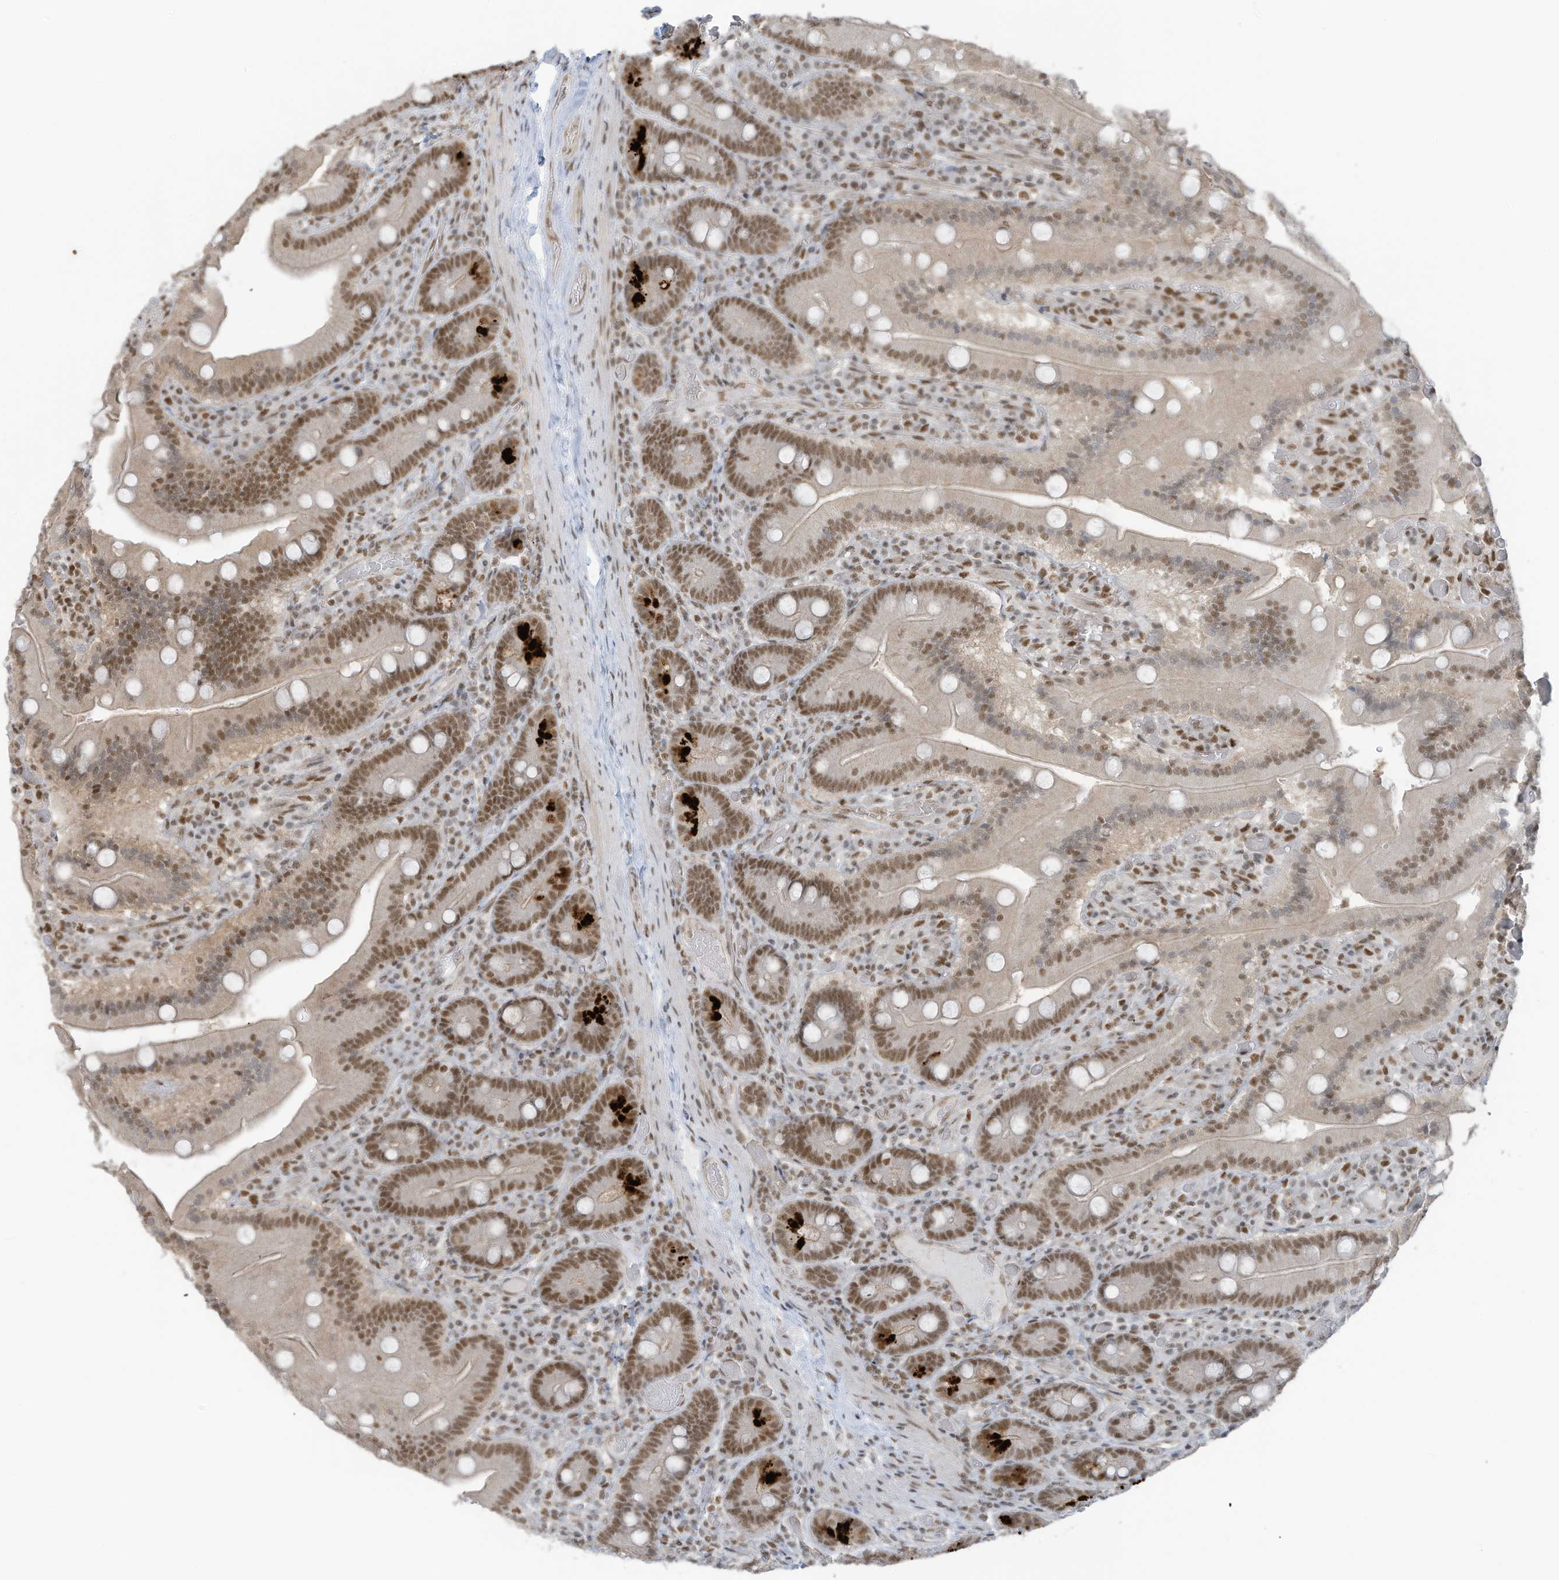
{"staining": {"intensity": "moderate", "quantity": ">75%", "location": "cytoplasmic/membranous,nuclear"}, "tissue": "duodenum", "cell_type": "Glandular cells", "image_type": "normal", "snomed": [{"axis": "morphology", "description": "Normal tissue, NOS"}, {"axis": "topography", "description": "Duodenum"}], "caption": "Duodenum stained for a protein exhibits moderate cytoplasmic/membranous,nuclear positivity in glandular cells.", "gene": "DBR1", "patient": {"sex": "female", "age": 62}}